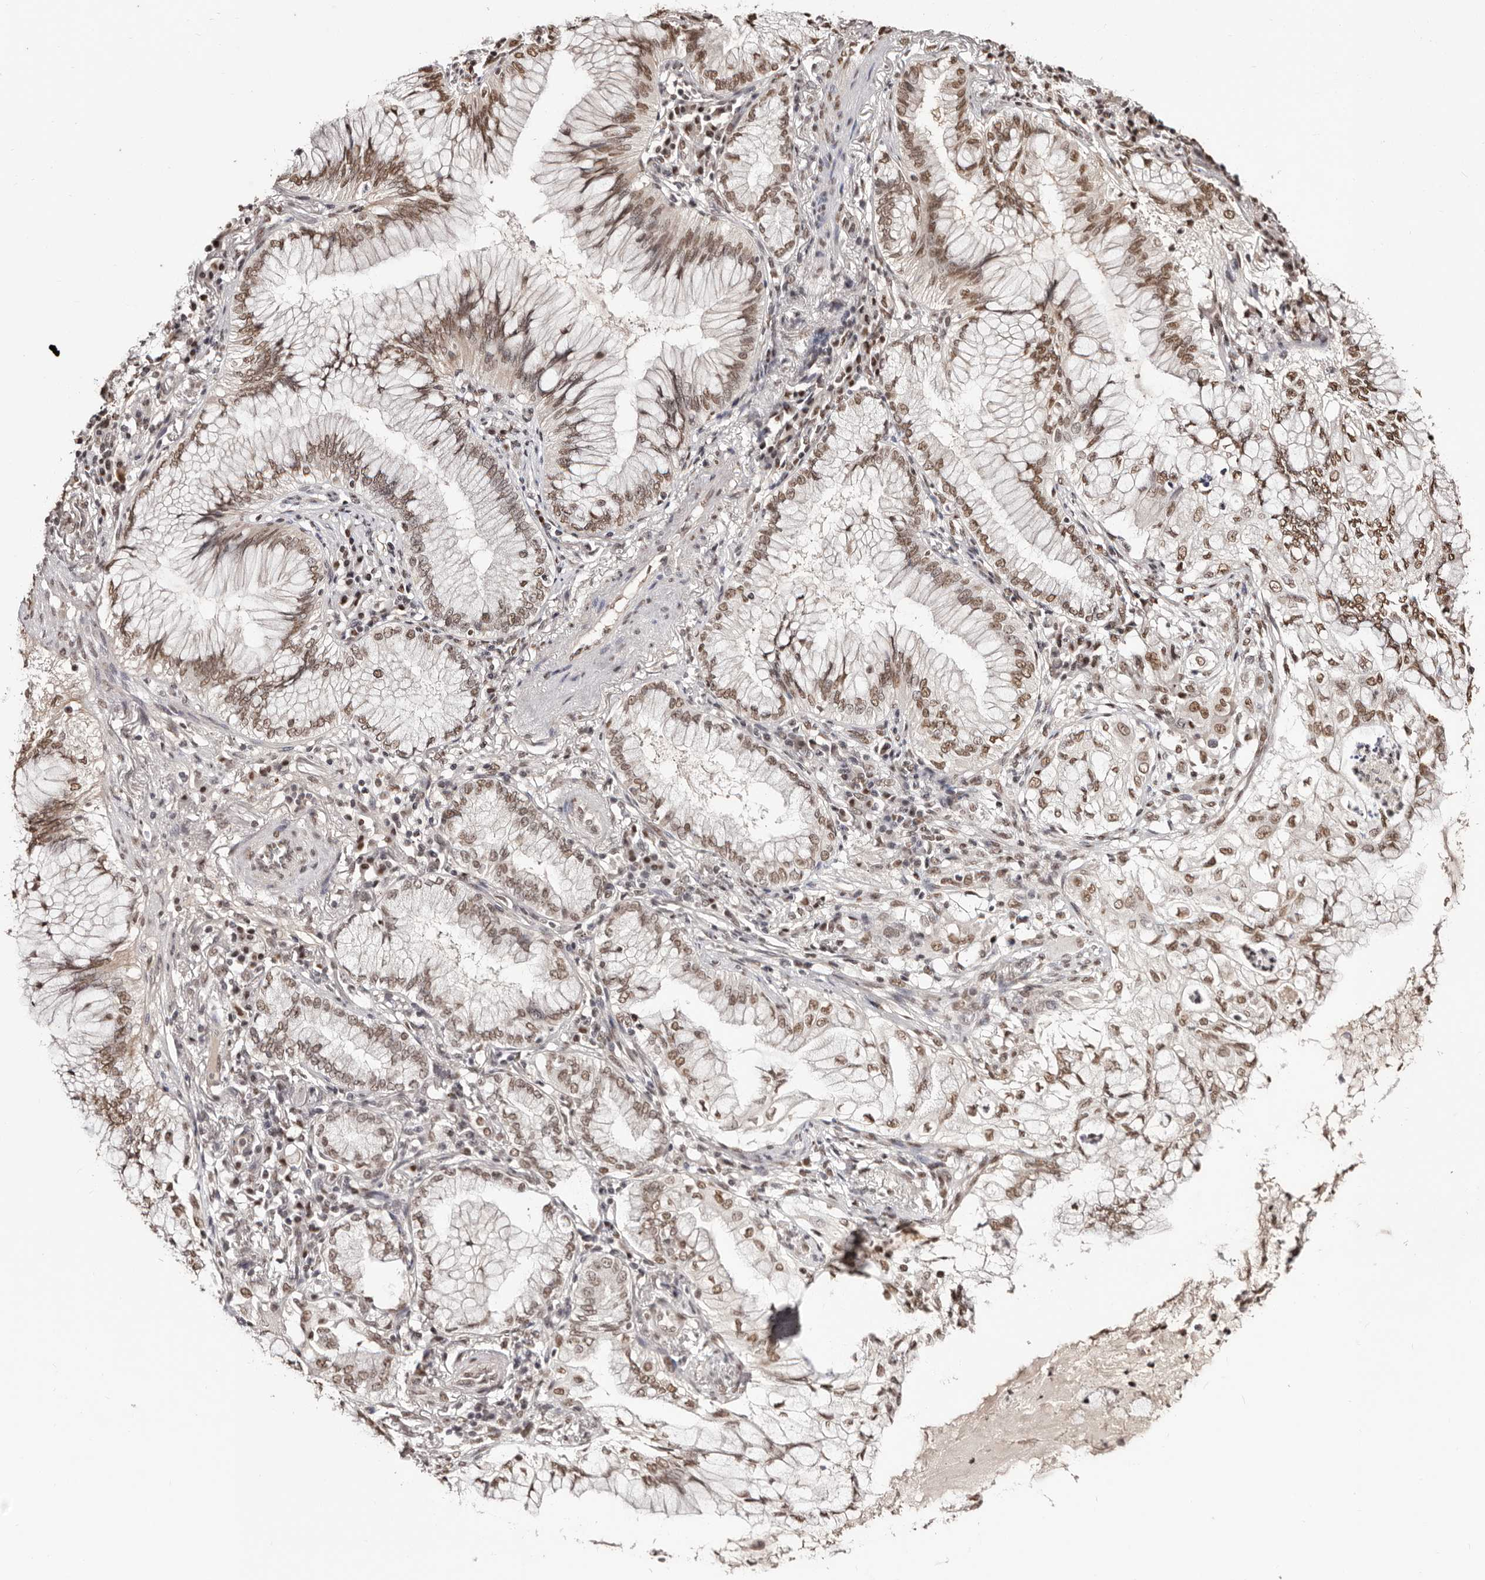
{"staining": {"intensity": "moderate", "quantity": ">75%", "location": "nuclear"}, "tissue": "lung cancer", "cell_type": "Tumor cells", "image_type": "cancer", "snomed": [{"axis": "morphology", "description": "Adenocarcinoma, NOS"}, {"axis": "topography", "description": "Lung"}], "caption": "A photomicrograph of adenocarcinoma (lung) stained for a protein reveals moderate nuclear brown staining in tumor cells.", "gene": "BICRAL", "patient": {"sex": "female", "age": 70}}